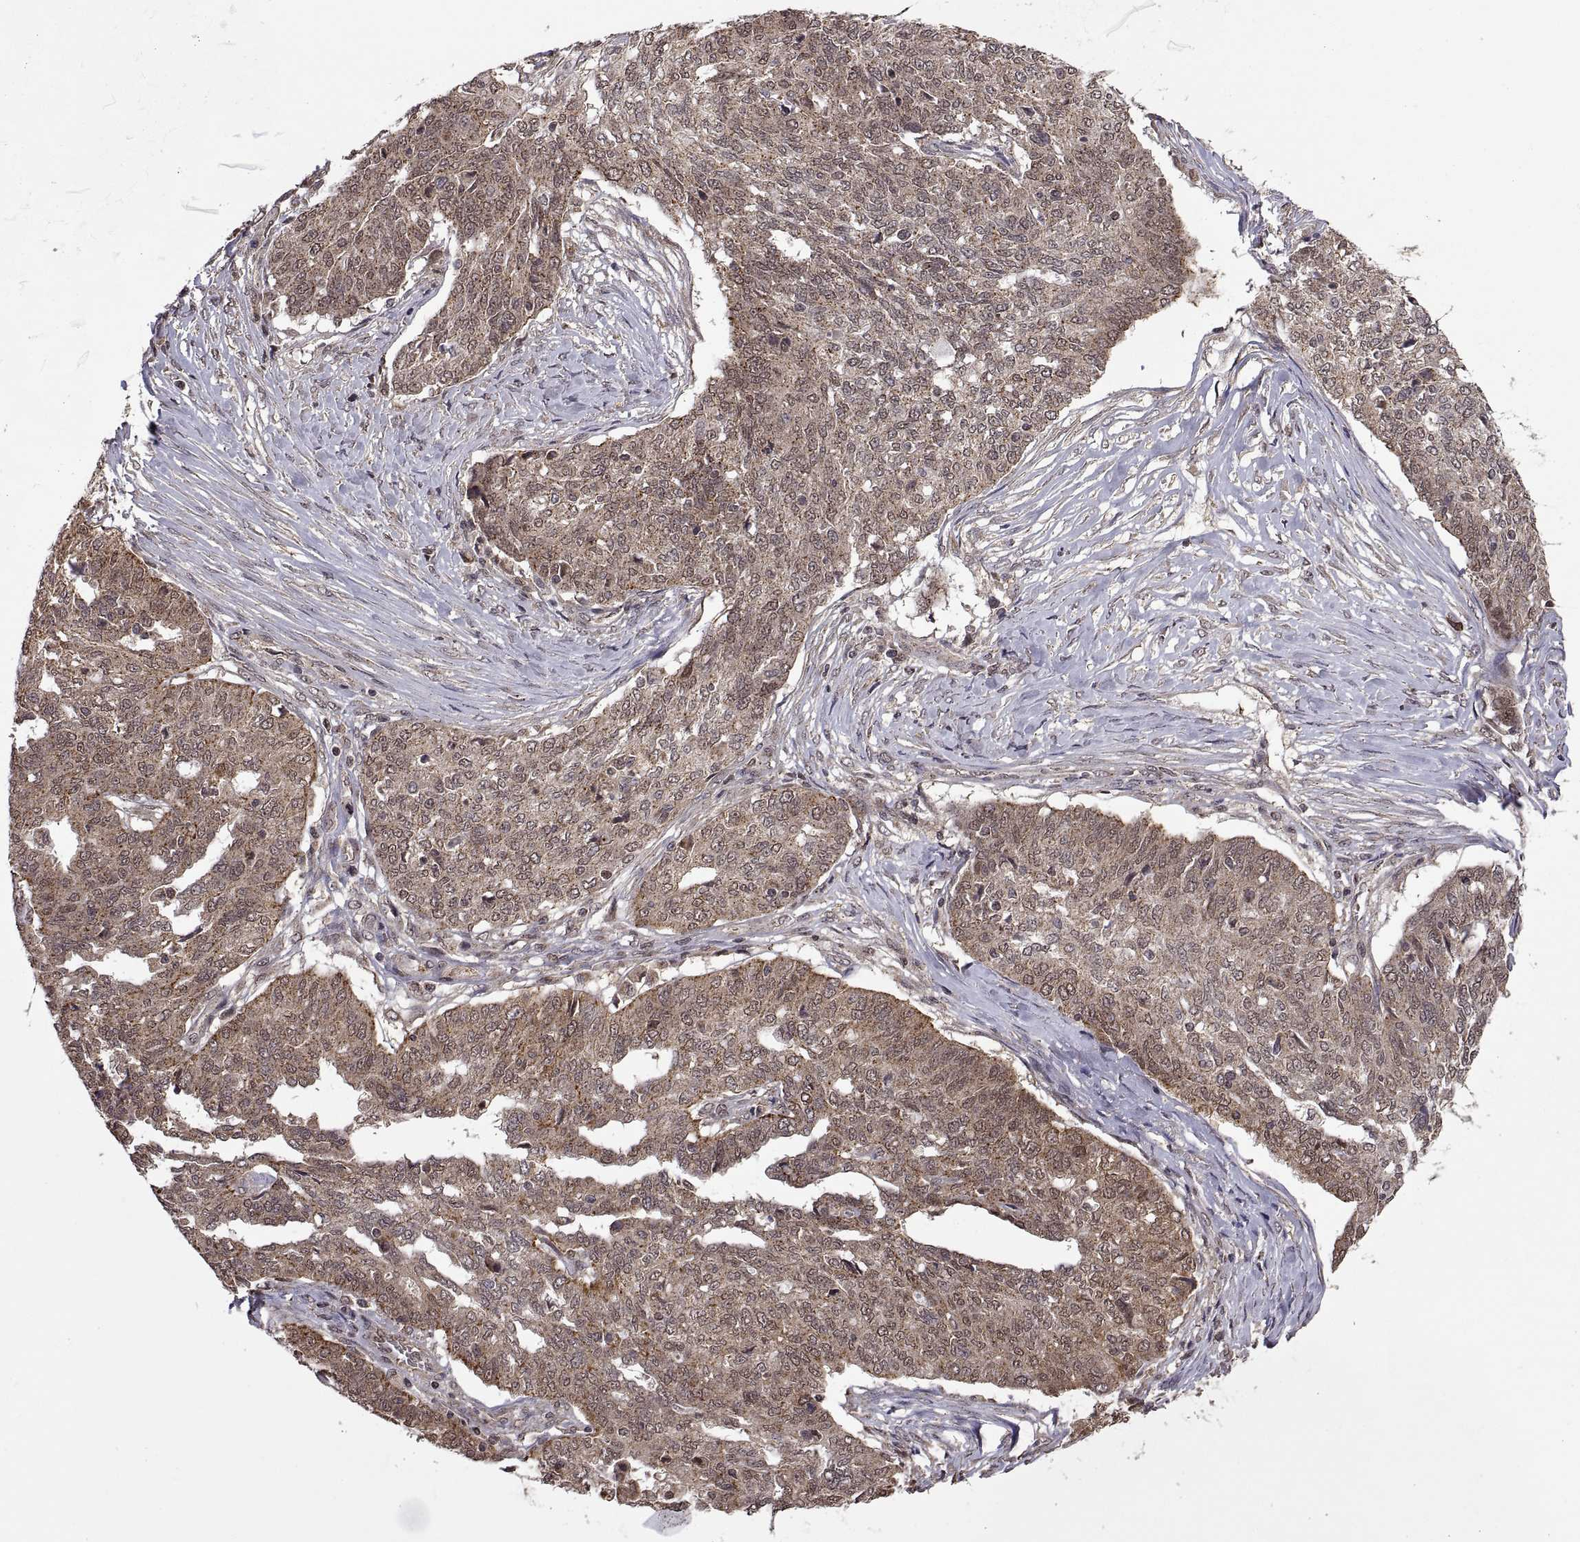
{"staining": {"intensity": "weak", "quantity": ">75%", "location": "cytoplasmic/membranous"}, "tissue": "ovarian cancer", "cell_type": "Tumor cells", "image_type": "cancer", "snomed": [{"axis": "morphology", "description": "Cystadenocarcinoma, serous, NOS"}, {"axis": "topography", "description": "Ovary"}], "caption": "Ovarian serous cystadenocarcinoma stained with a brown dye reveals weak cytoplasmic/membranous positive expression in approximately >75% of tumor cells.", "gene": "ZNRF2", "patient": {"sex": "female", "age": 67}}